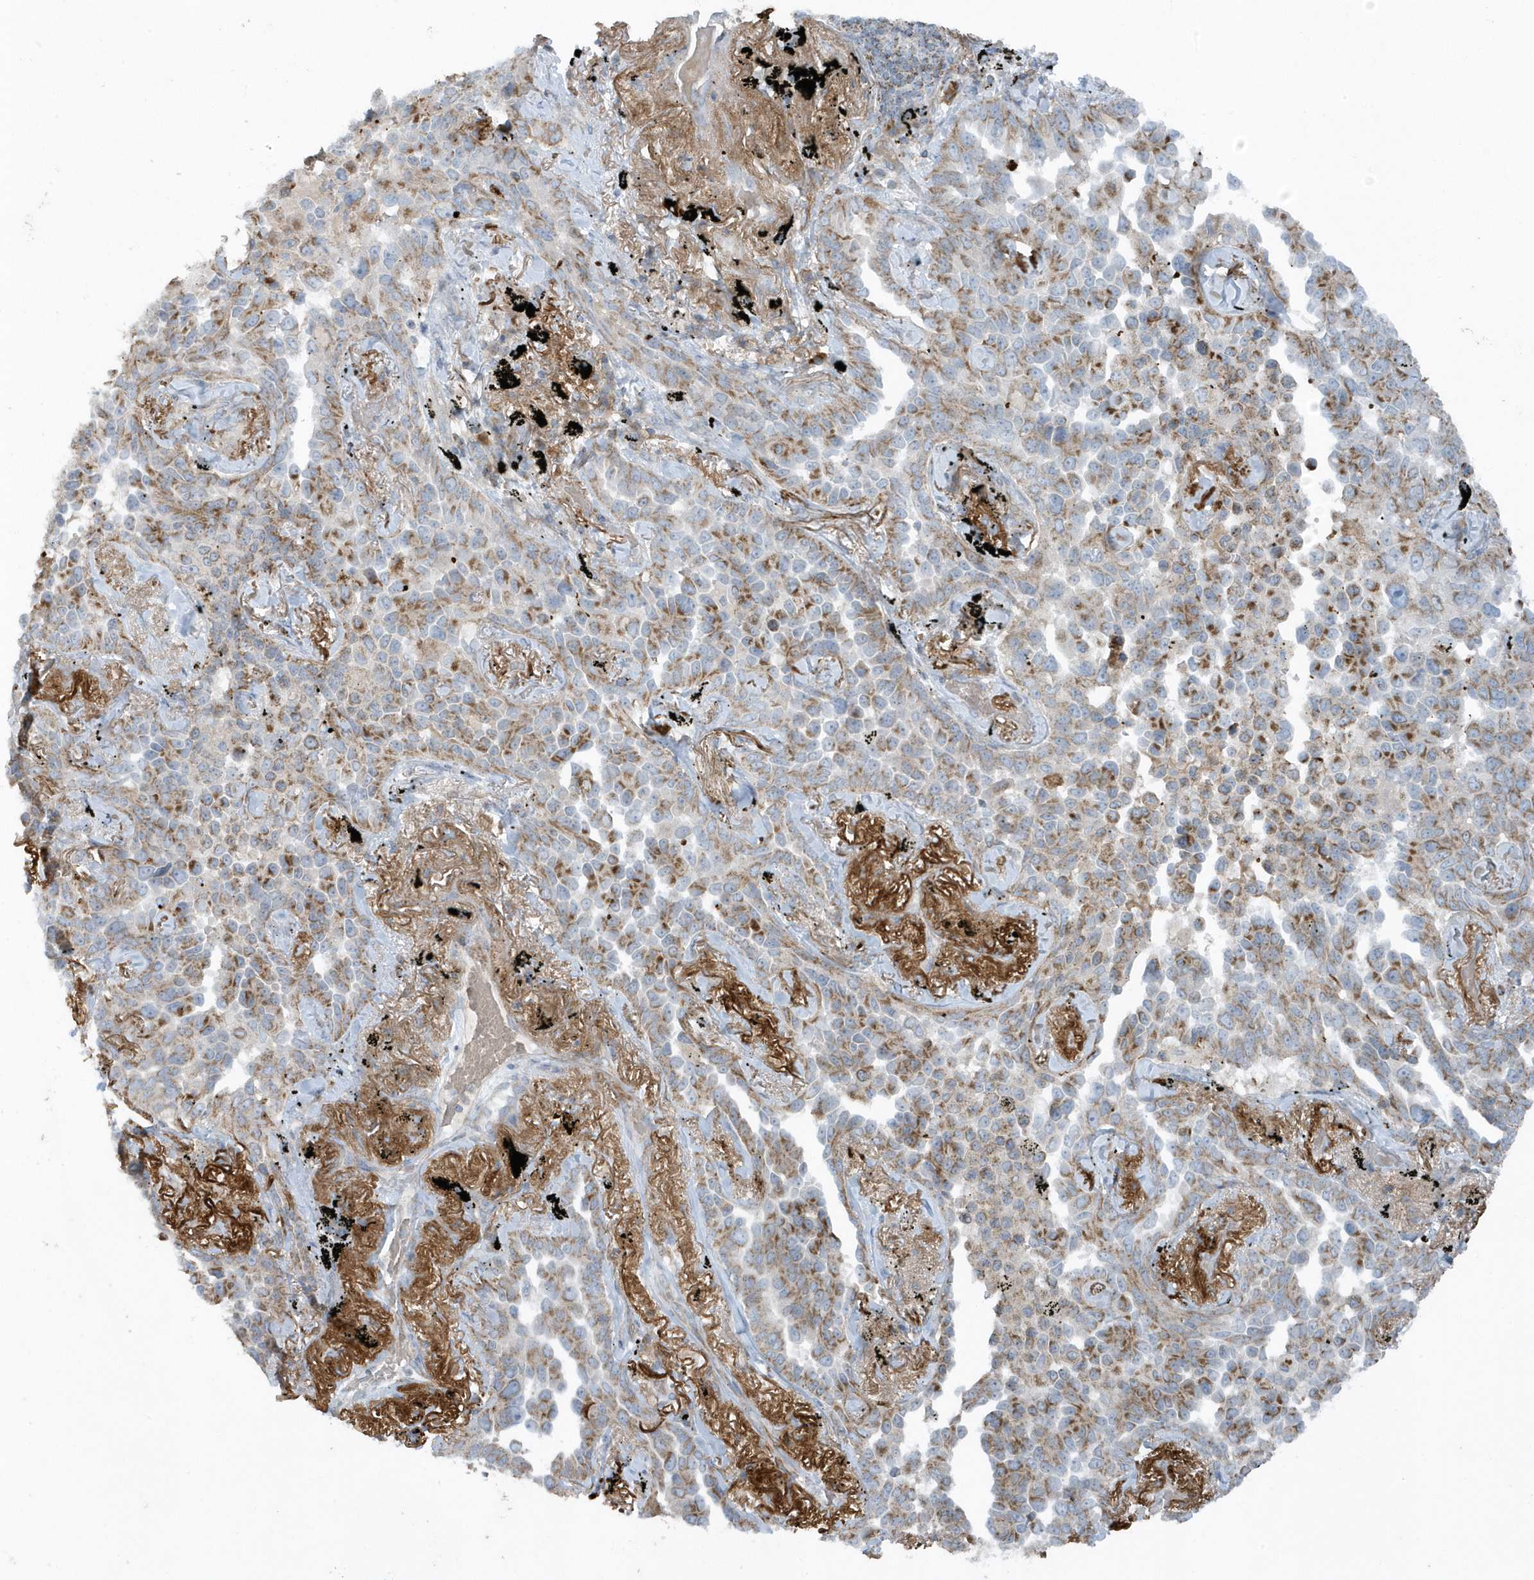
{"staining": {"intensity": "moderate", "quantity": ">75%", "location": "cytoplasmic/membranous"}, "tissue": "lung cancer", "cell_type": "Tumor cells", "image_type": "cancer", "snomed": [{"axis": "morphology", "description": "Adenocarcinoma, NOS"}, {"axis": "topography", "description": "Lung"}], "caption": "Lung adenocarcinoma stained with DAB (3,3'-diaminobenzidine) immunohistochemistry (IHC) shows medium levels of moderate cytoplasmic/membranous positivity in approximately >75% of tumor cells.", "gene": "SLC38A2", "patient": {"sex": "female", "age": 67}}